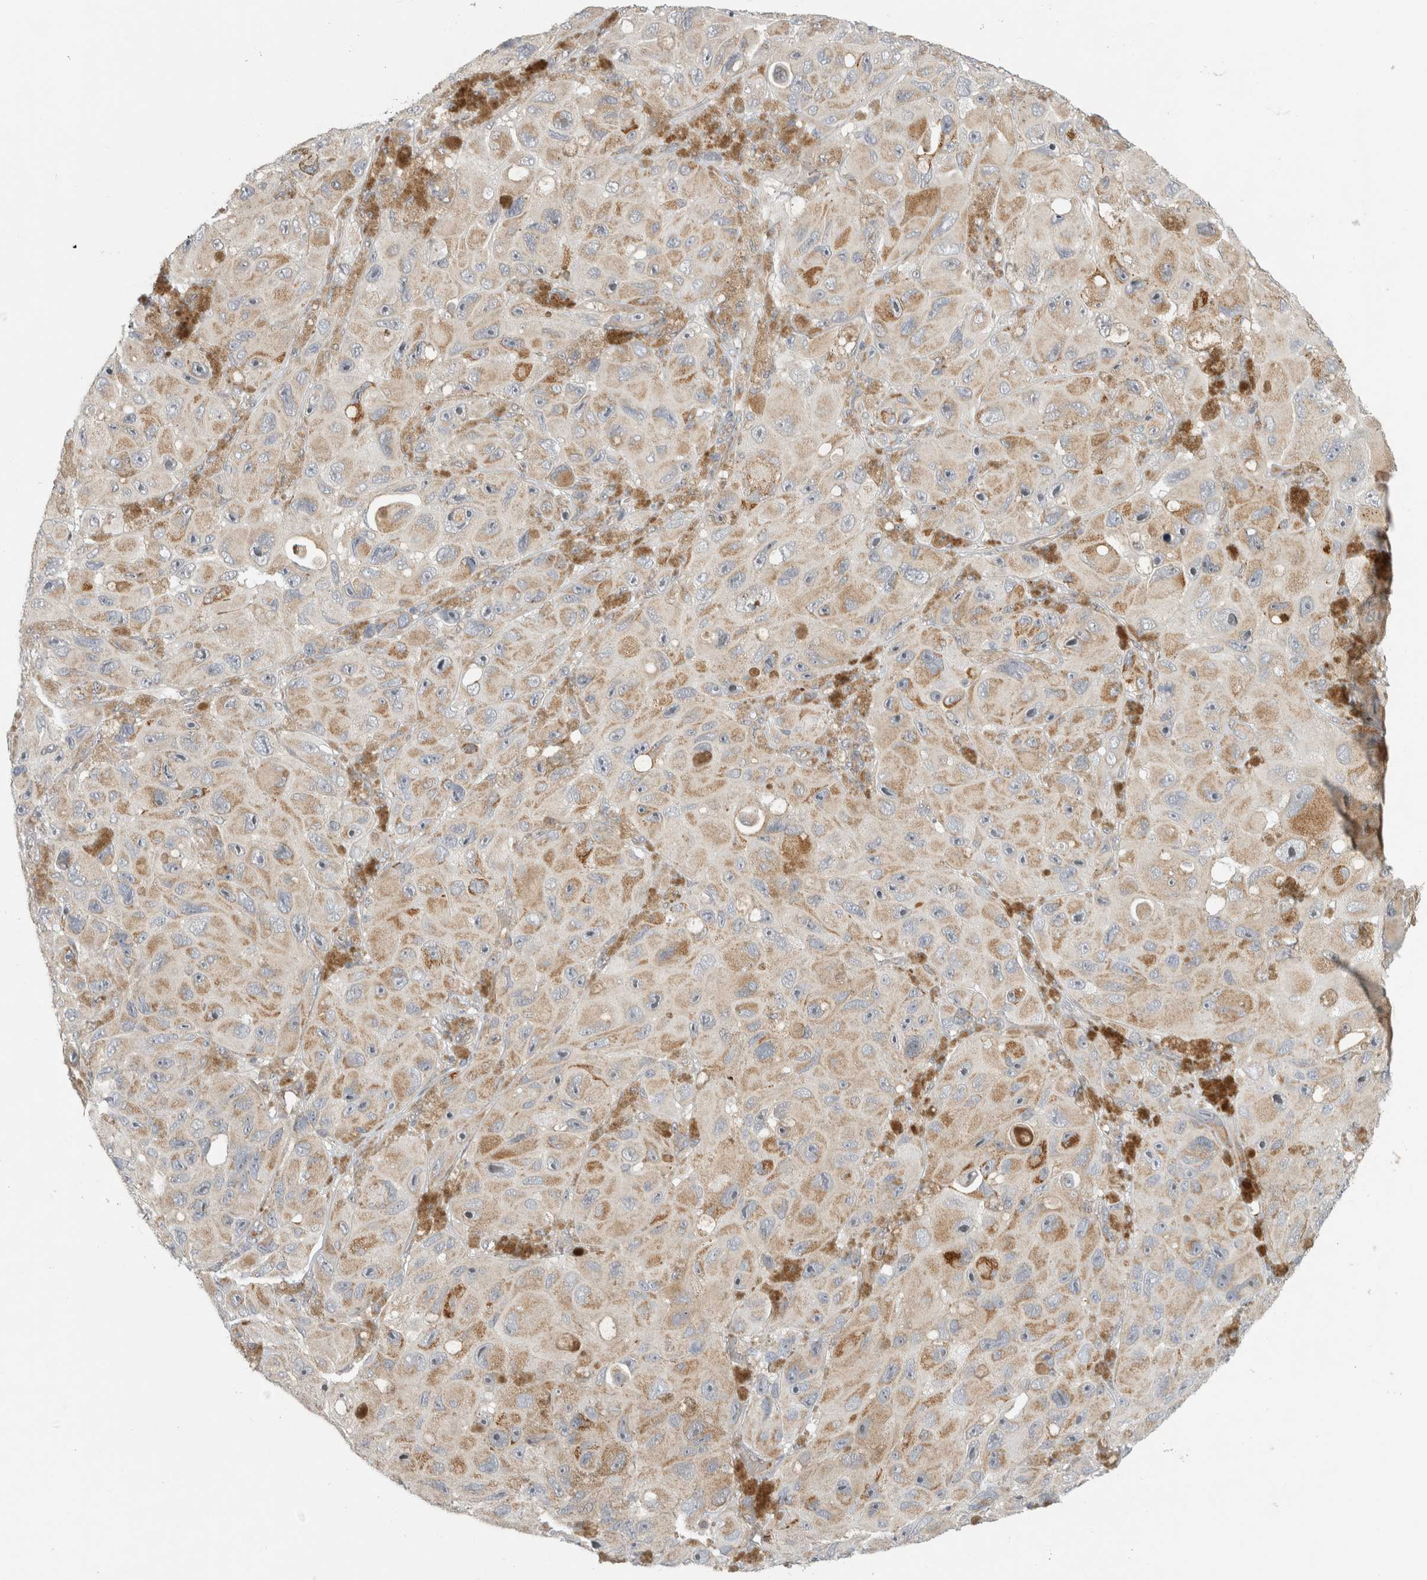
{"staining": {"intensity": "moderate", "quantity": ">75%", "location": "cytoplasmic/membranous"}, "tissue": "melanoma", "cell_type": "Tumor cells", "image_type": "cancer", "snomed": [{"axis": "morphology", "description": "Malignant melanoma, NOS"}, {"axis": "topography", "description": "Skin"}], "caption": "An image of human melanoma stained for a protein exhibits moderate cytoplasmic/membranous brown staining in tumor cells. The staining was performed using DAB to visualize the protein expression in brown, while the nuclei were stained in blue with hematoxylin (Magnification: 20x).", "gene": "KPNA5", "patient": {"sex": "female", "age": 73}}